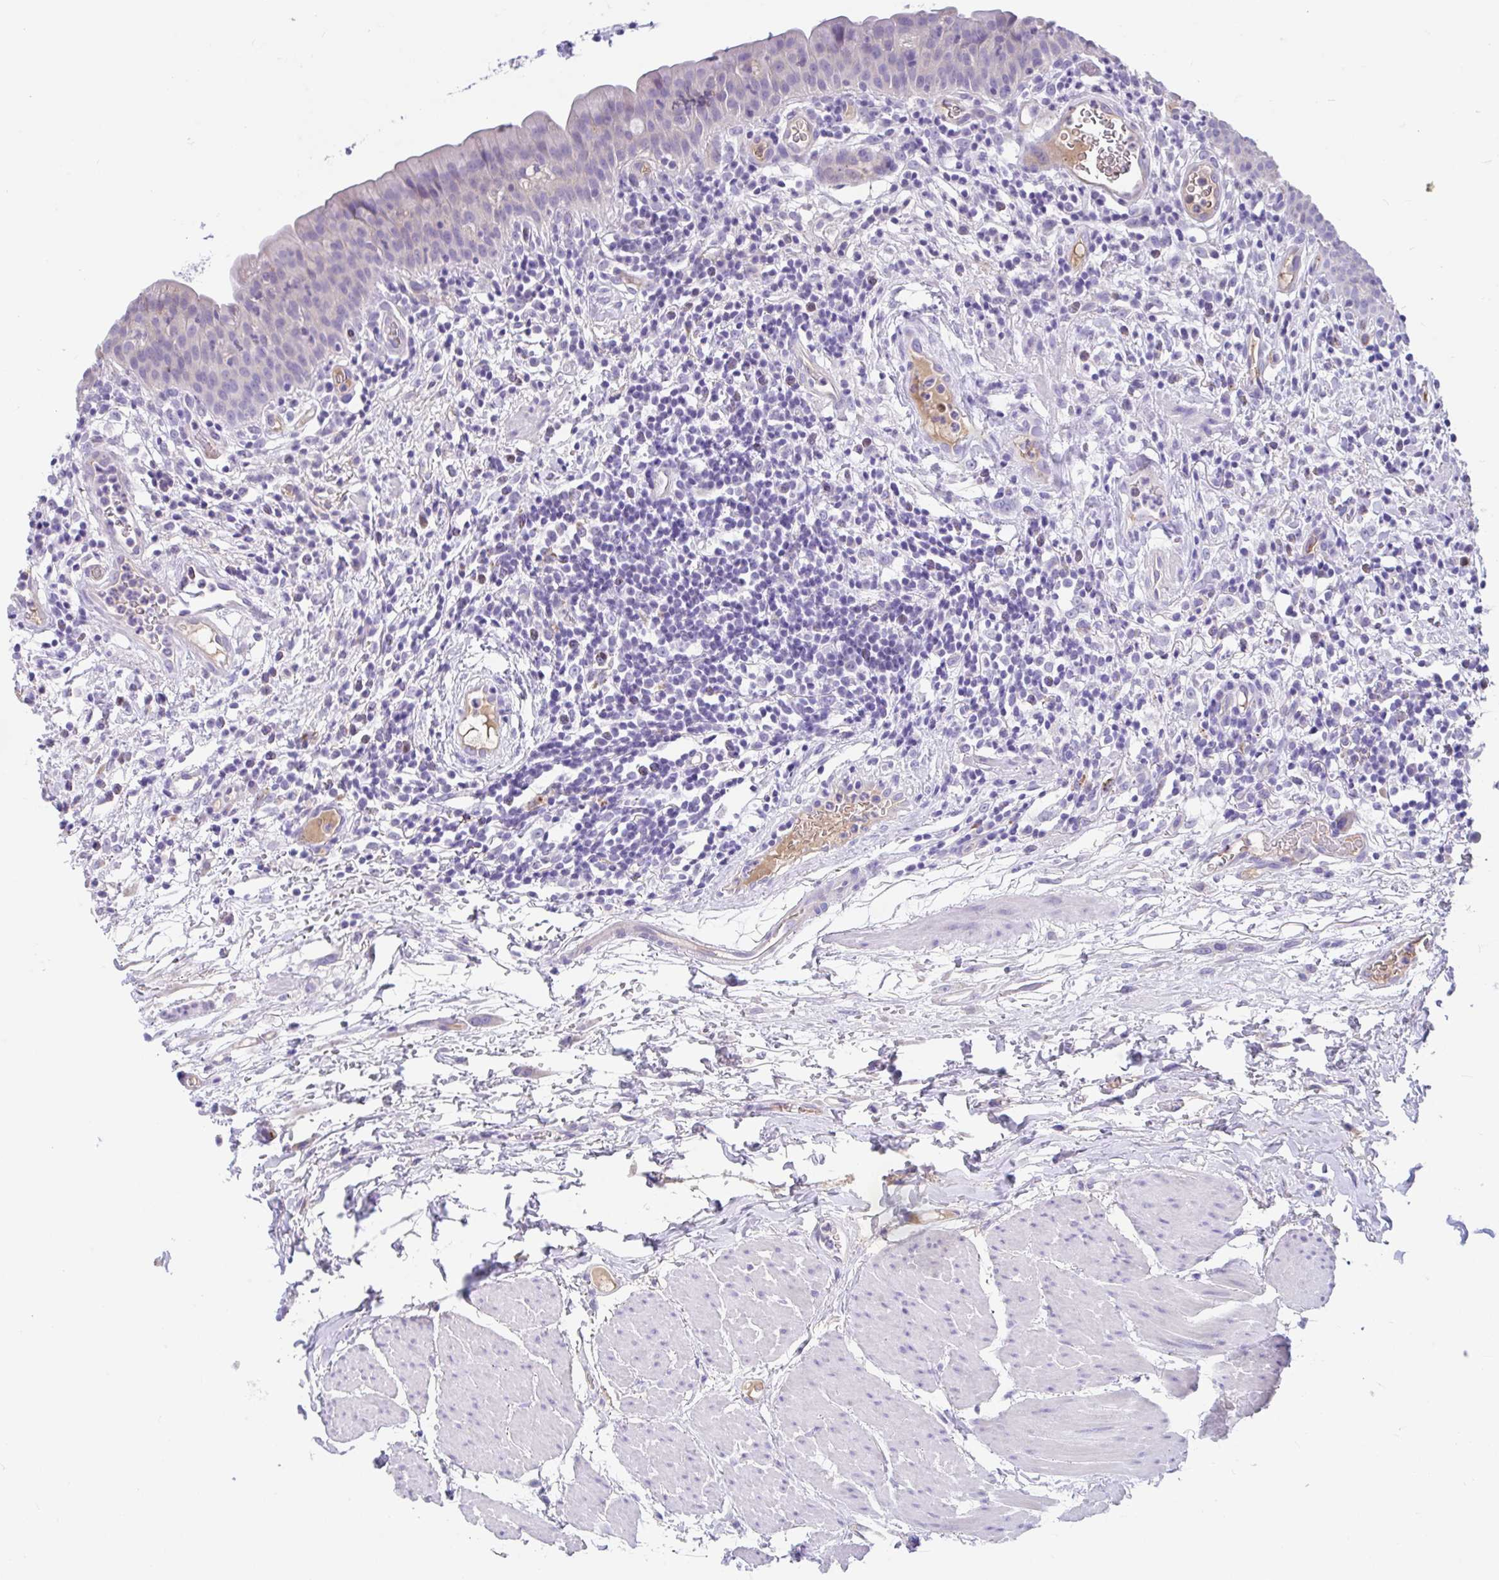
{"staining": {"intensity": "negative", "quantity": "none", "location": "none"}, "tissue": "urinary bladder", "cell_type": "Urothelial cells", "image_type": "normal", "snomed": [{"axis": "morphology", "description": "Normal tissue, NOS"}, {"axis": "morphology", "description": "Inflammation, NOS"}, {"axis": "topography", "description": "Urinary bladder"}], "caption": "This is a micrograph of IHC staining of unremarkable urinary bladder, which shows no positivity in urothelial cells. (DAB IHC visualized using brightfield microscopy, high magnification).", "gene": "CCSAP", "patient": {"sex": "male", "age": 57}}